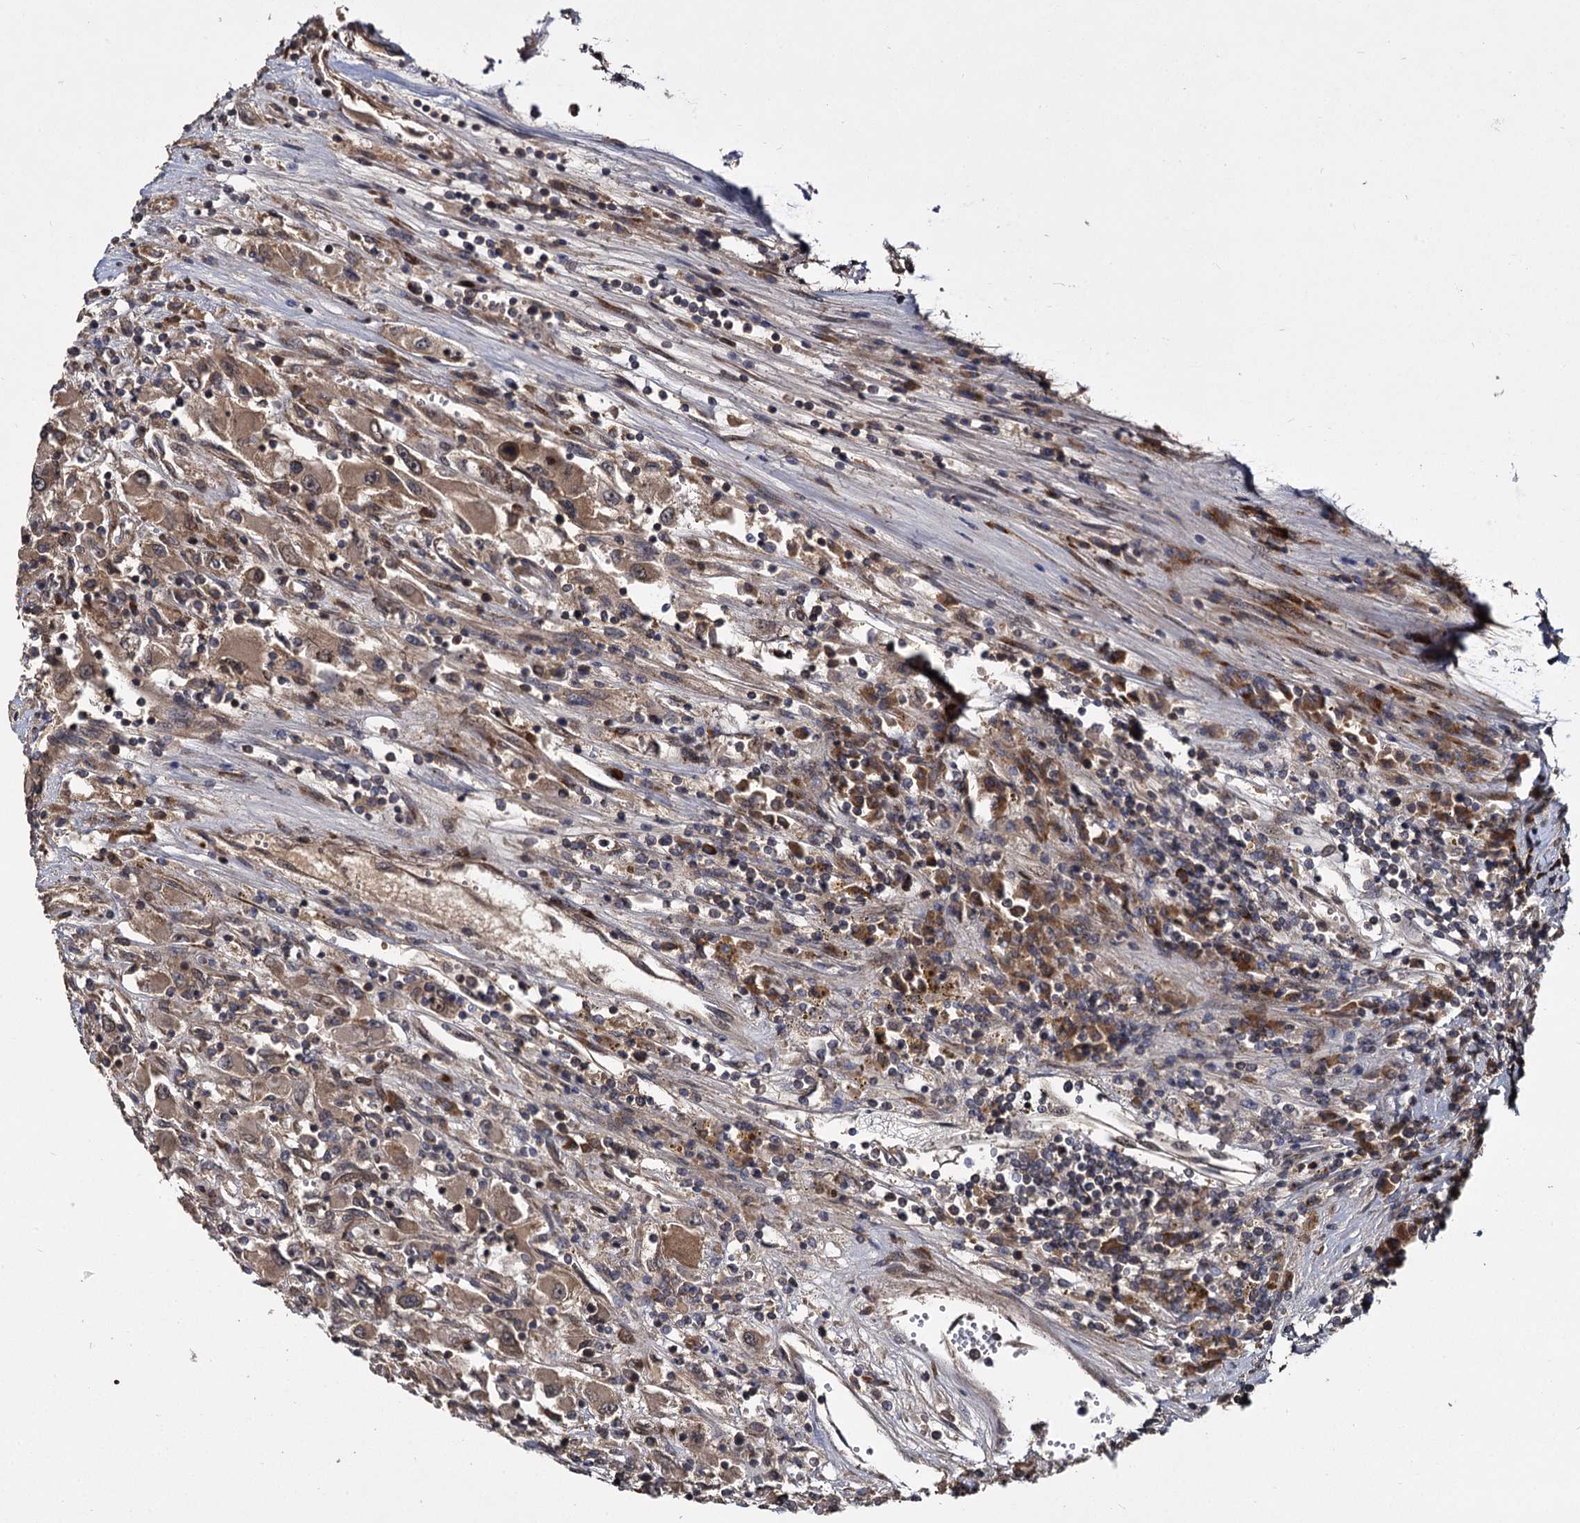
{"staining": {"intensity": "moderate", "quantity": ">75%", "location": "cytoplasmic/membranous"}, "tissue": "renal cancer", "cell_type": "Tumor cells", "image_type": "cancer", "snomed": [{"axis": "morphology", "description": "Adenocarcinoma, NOS"}, {"axis": "topography", "description": "Kidney"}], "caption": "Adenocarcinoma (renal) tissue shows moderate cytoplasmic/membranous staining in approximately >75% of tumor cells The protein is stained brown, and the nuclei are stained in blue (DAB (3,3'-diaminobenzidine) IHC with brightfield microscopy, high magnification).", "gene": "INPPL1", "patient": {"sex": "female", "age": 52}}